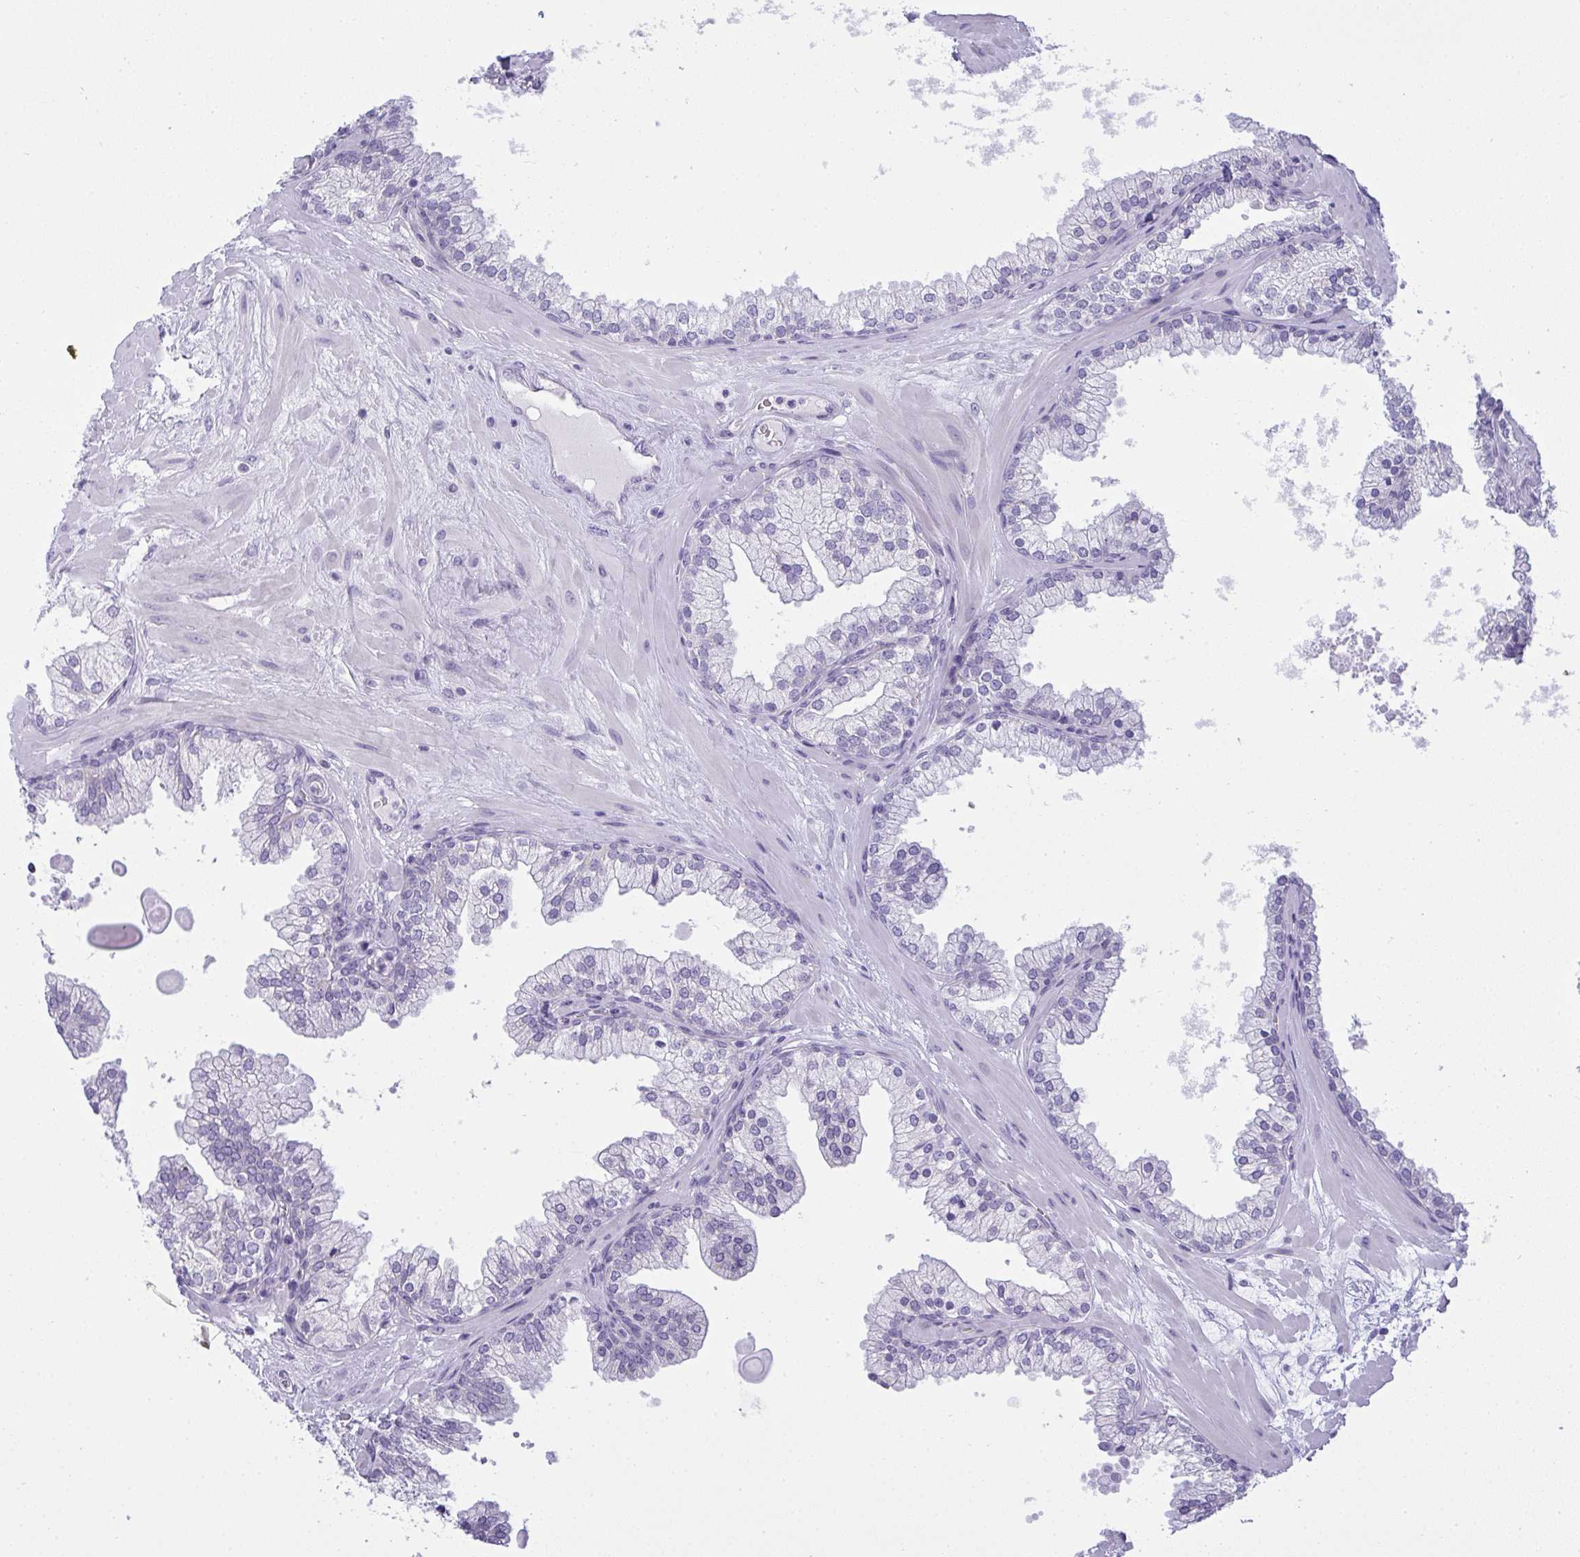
{"staining": {"intensity": "negative", "quantity": "none", "location": "none"}, "tissue": "prostate", "cell_type": "Glandular cells", "image_type": "normal", "snomed": [{"axis": "morphology", "description": "Normal tissue, NOS"}, {"axis": "topography", "description": "Prostate"}, {"axis": "topography", "description": "Peripheral nerve tissue"}], "caption": "Immunohistochemistry of normal human prostate displays no staining in glandular cells. (DAB (3,3'-diaminobenzidine) IHC, high magnification).", "gene": "GSDMB", "patient": {"sex": "male", "age": 61}}